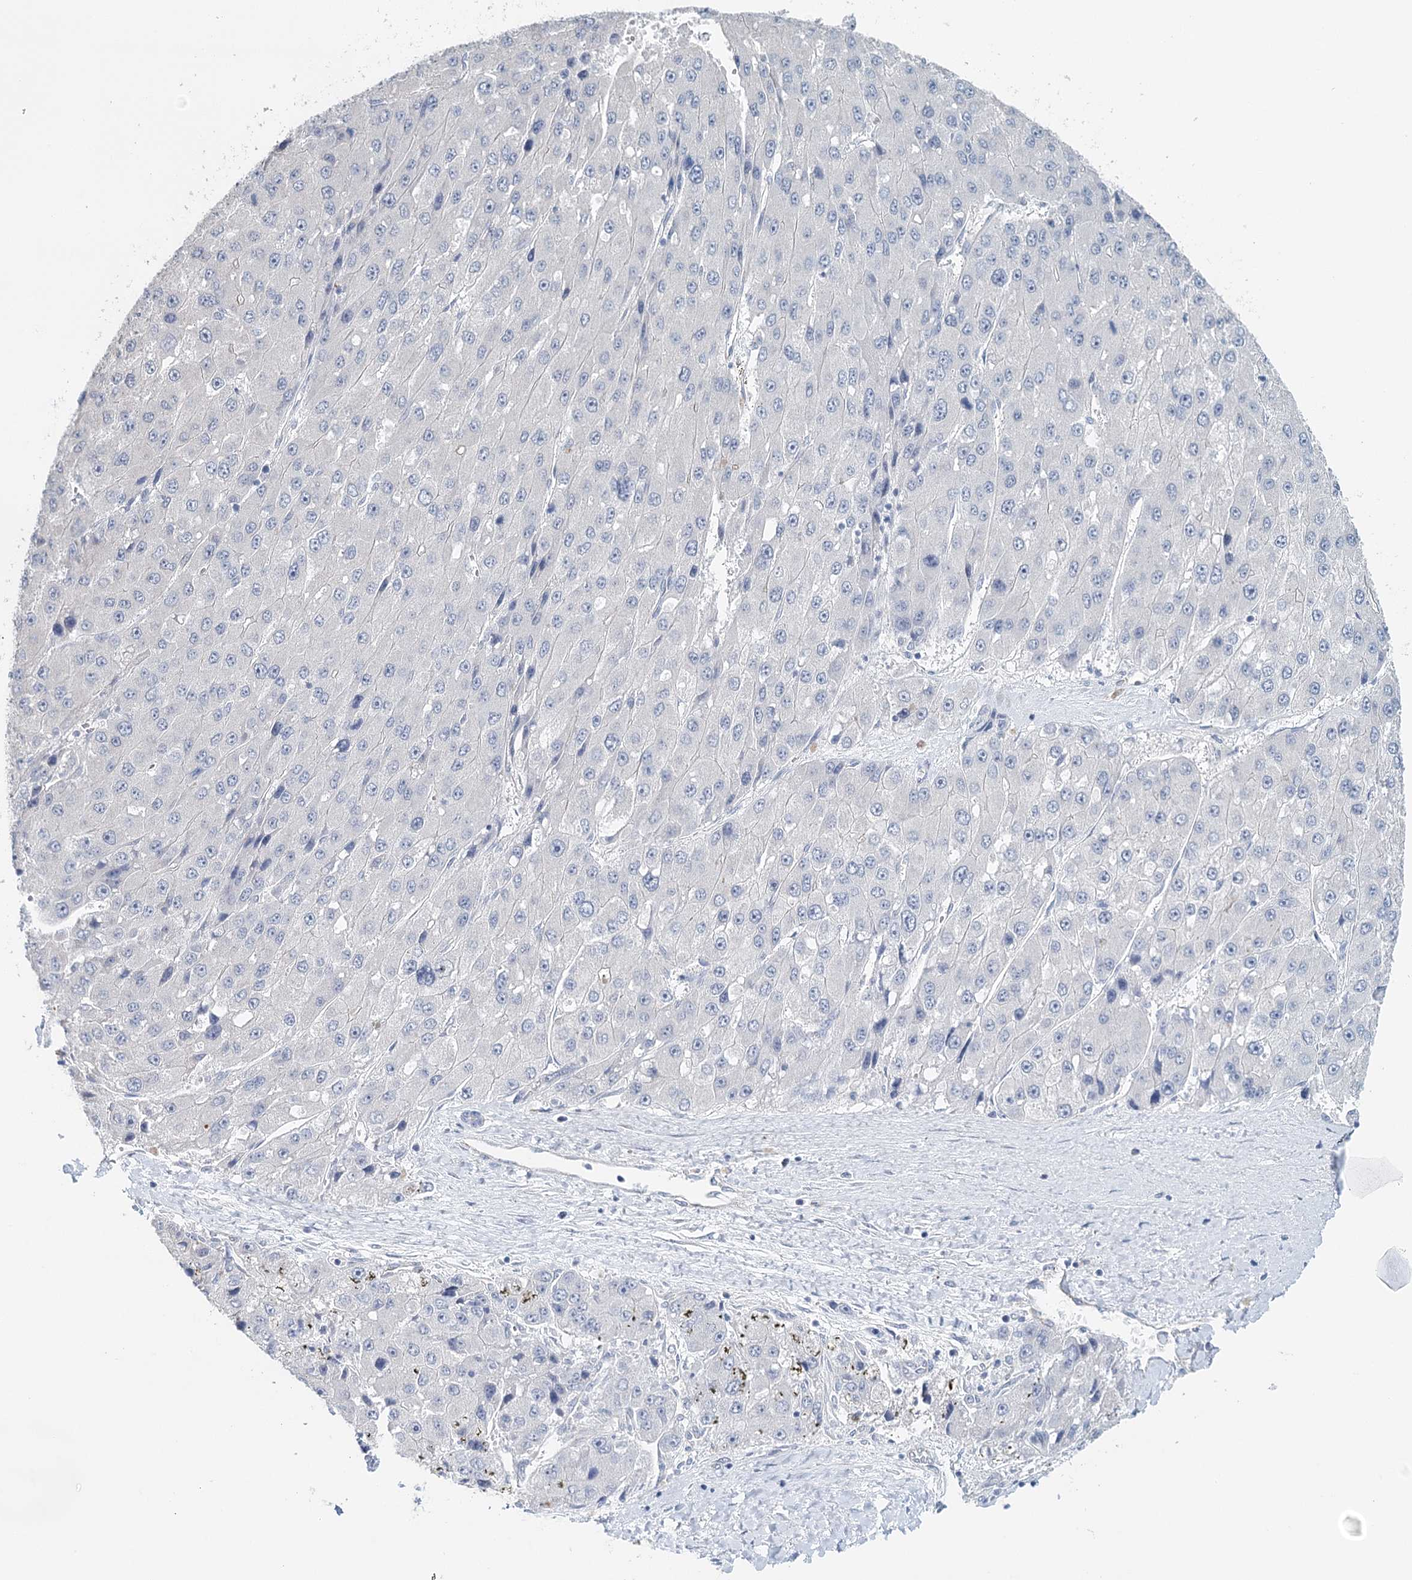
{"staining": {"intensity": "negative", "quantity": "none", "location": "none"}, "tissue": "liver cancer", "cell_type": "Tumor cells", "image_type": "cancer", "snomed": [{"axis": "morphology", "description": "Carcinoma, Hepatocellular, NOS"}, {"axis": "topography", "description": "Liver"}], "caption": "Photomicrograph shows no significant protein expression in tumor cells of hepatocellular carcinoma (liver).", "gene": "SYNPO", "patient": {"sex": "female", "age": 73}}